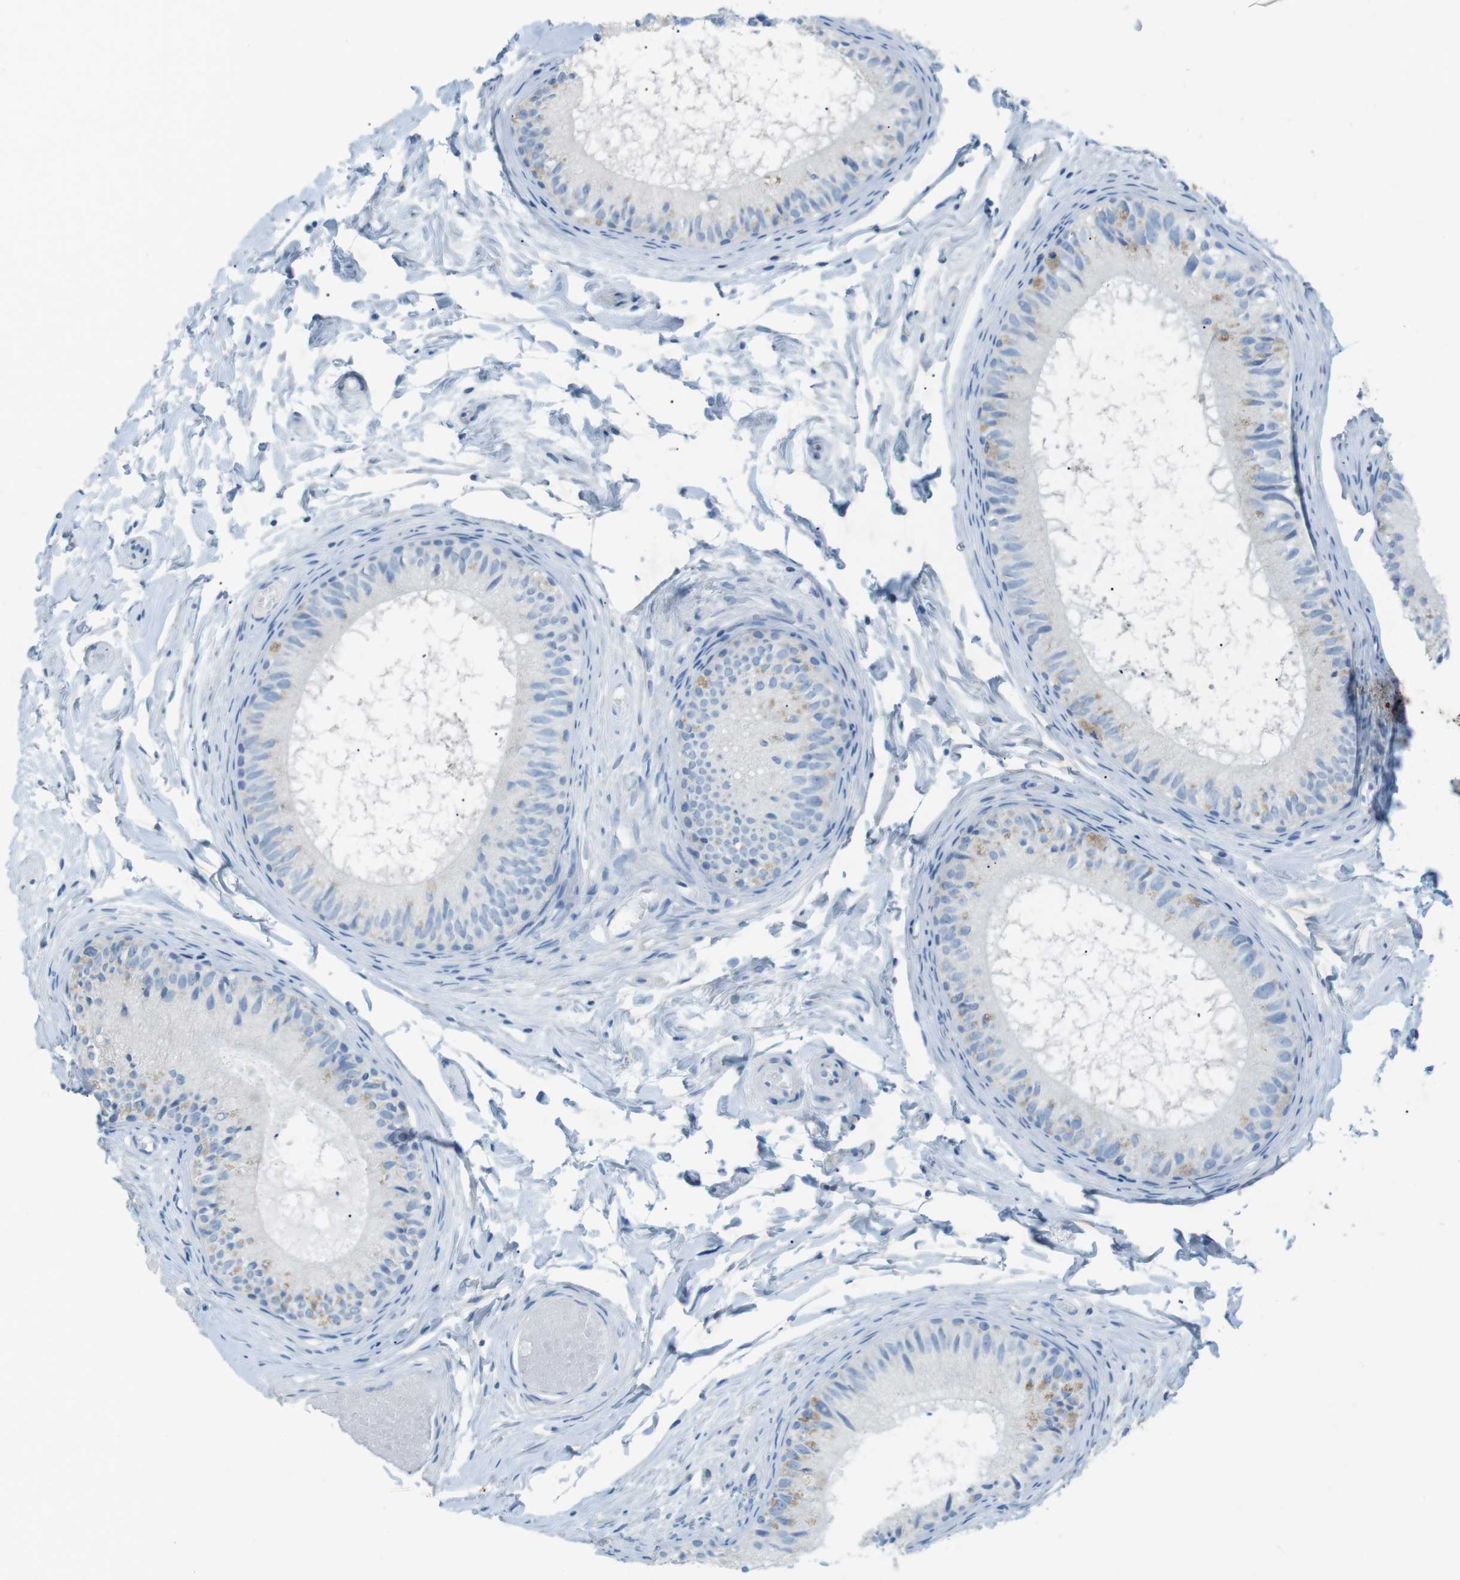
{"staining": {"intensity": "weak", "quantity": "<25%", "location": "cytoplasmic/membranous"}, "tissue": "epididymis", "cell_type": "Glandular cells", "image_type": "normal", "snomed": [{"axis": "morphology", "description": "Normal tissue, NOS"}, {"axis": "topography", "description": "Epididymis"}], "caption": "An immunohistochemistry micrograph of benign epididymis is shown. There is no staining in glandular cells of epididymis.", "gene": "SALL4", "patient": {"sex": "male", "age": 46}}